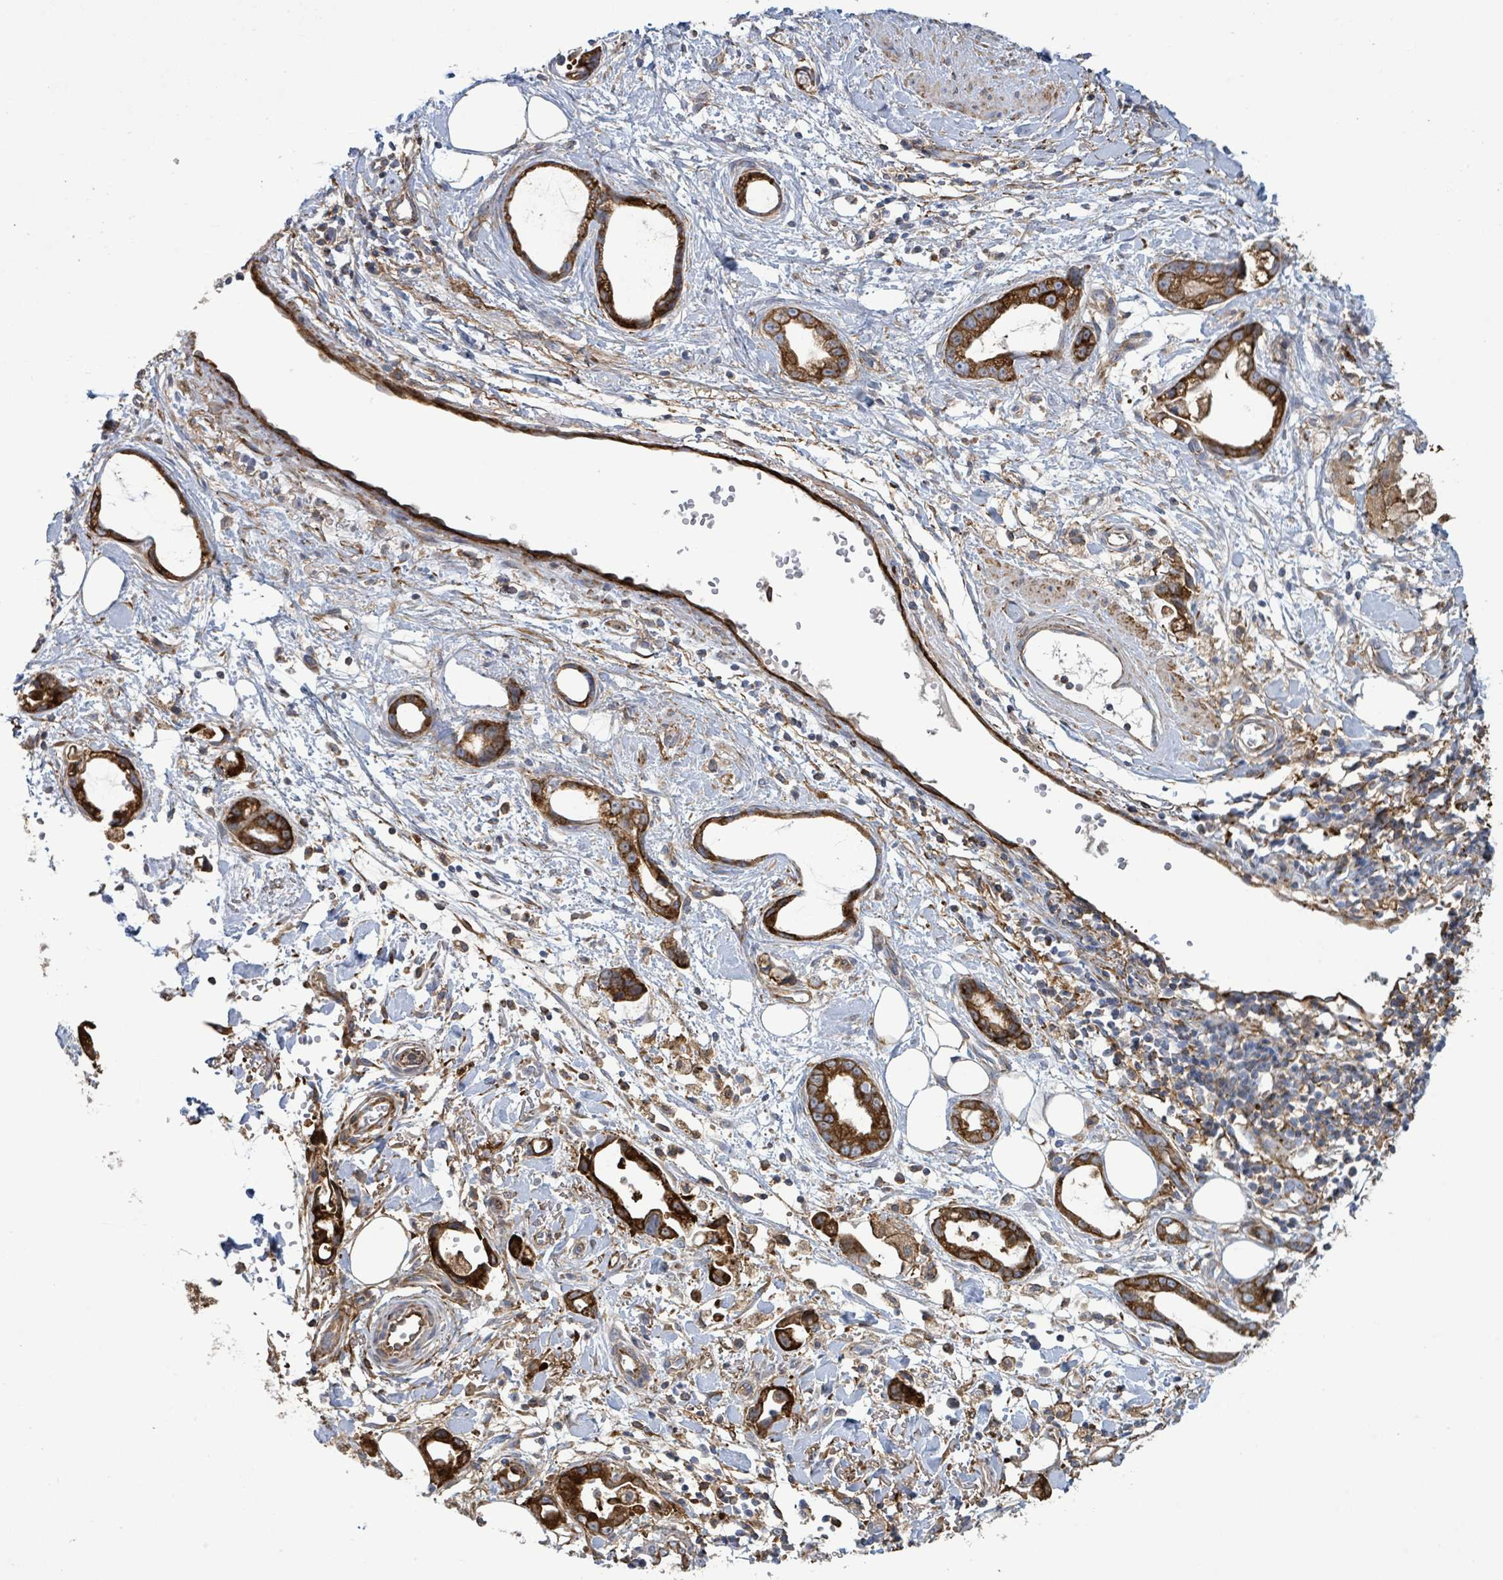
{"staining": {"intensity": "strong", "quantity": ">75%", "location": "cytoplasmic/membranous"}, "tissue": "stomach cancer", "cell_type": "Tumor cells", "image_type": "cancer", "snomed": [{"axis": "morphology", "description": "Adenocarcinoma, NOS"}, {"axis": "topography", "description": "Stomach"}], "caption": "Stomach cancer stained with a protein marker displays strong staining in tumor cells.", "gene": "EGFL7", "patient": {"sex": "male", "age": 55}}